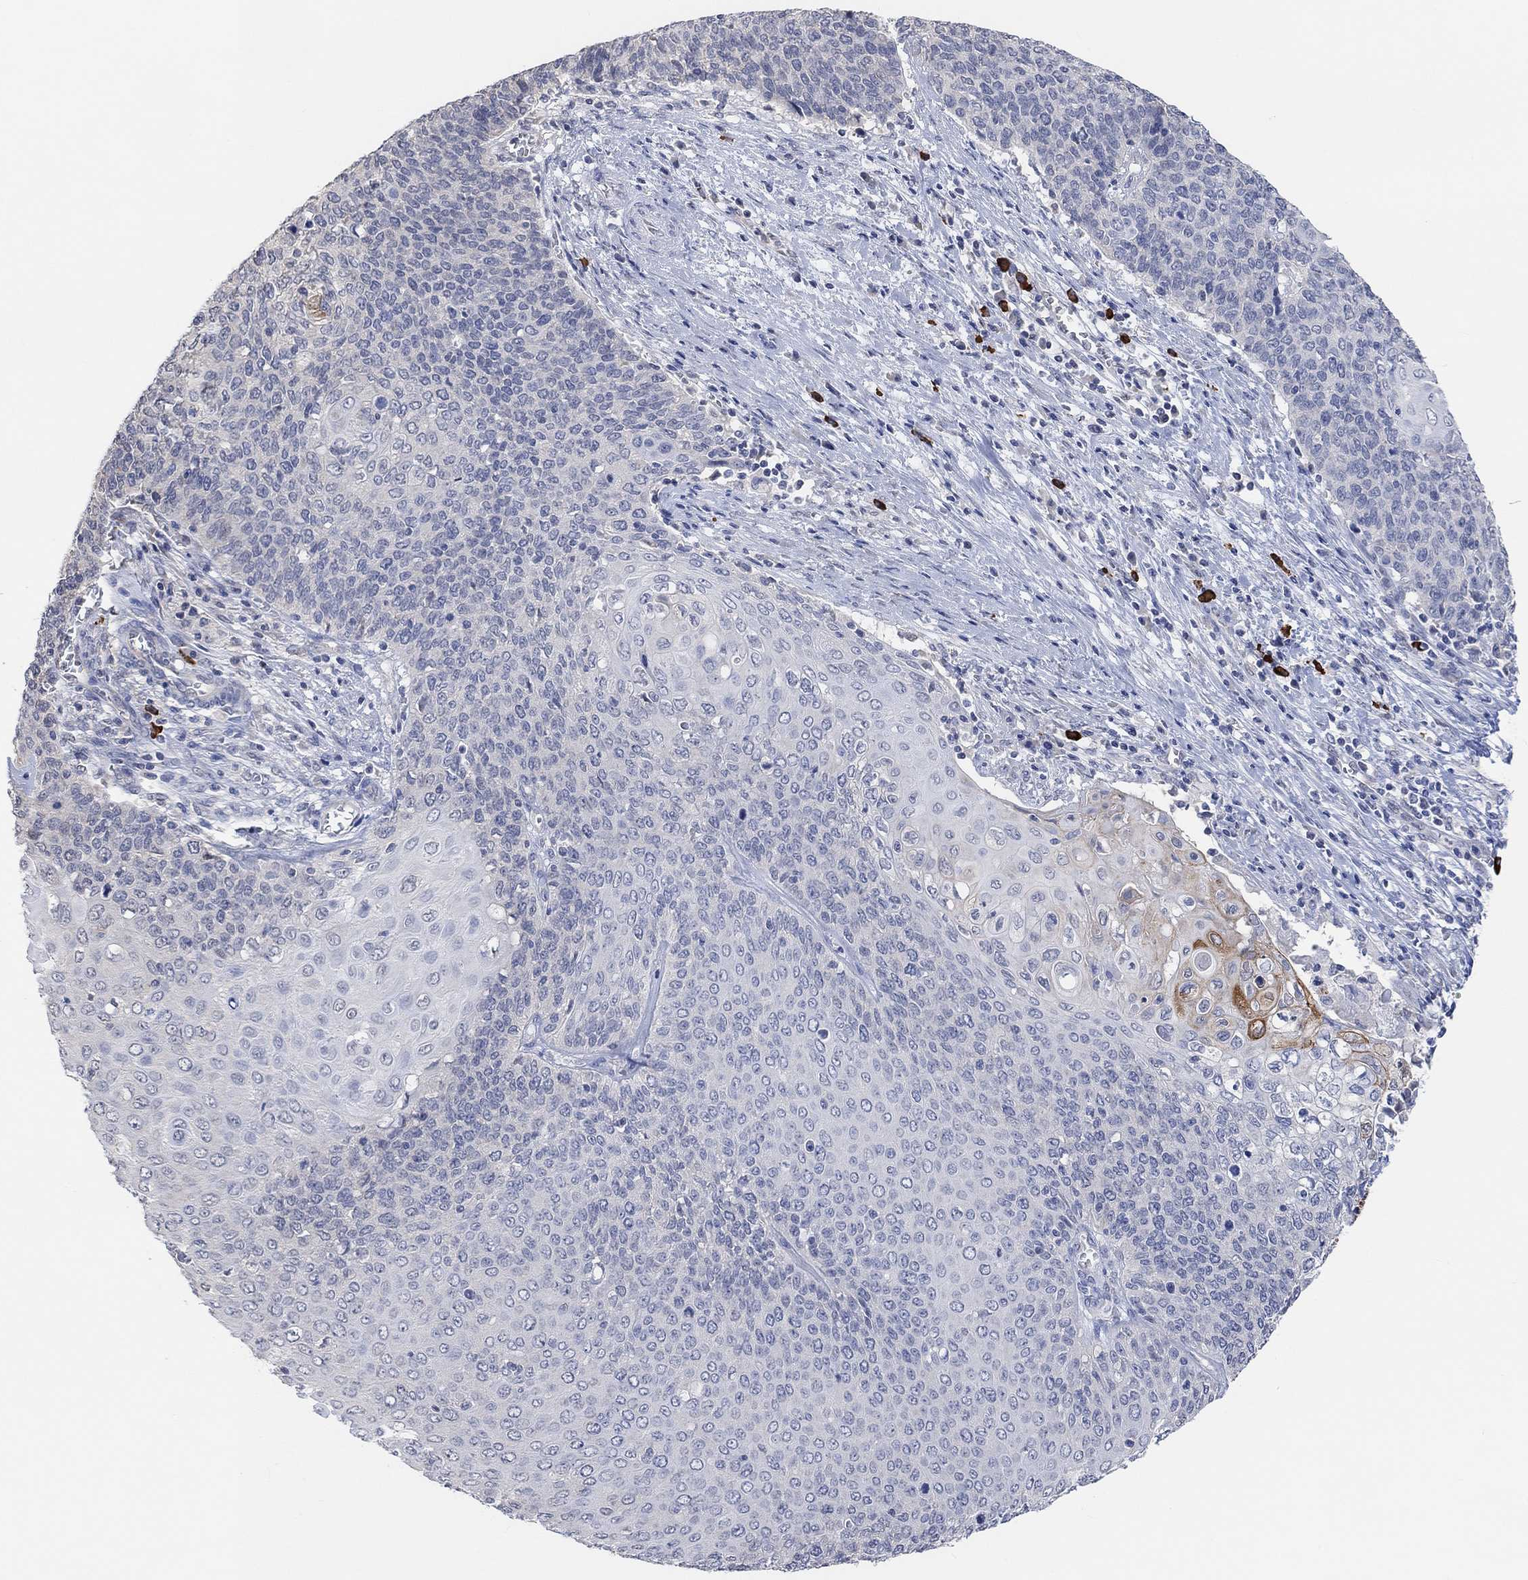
{"staining": {"intensity": "negative", "quantity": "none", "location": "none"}, "tissue": "cervical cancer", "cell_type": "Tumor cells", "image_type": "cancer", "snomed": [{"axis": "morphology", "description": "Squamous cell carcinoma, NOS"}, {"axis": "topography", "description": "Cervix"}], "caption": "The image shows no staining of tumor cells in squamous cell carcinoma (cervical). (DAB IHC visualized using brightfield microscopy, high magnification).", "gene": "MUC1", "patient": {"sex": "female", "age": 39}}